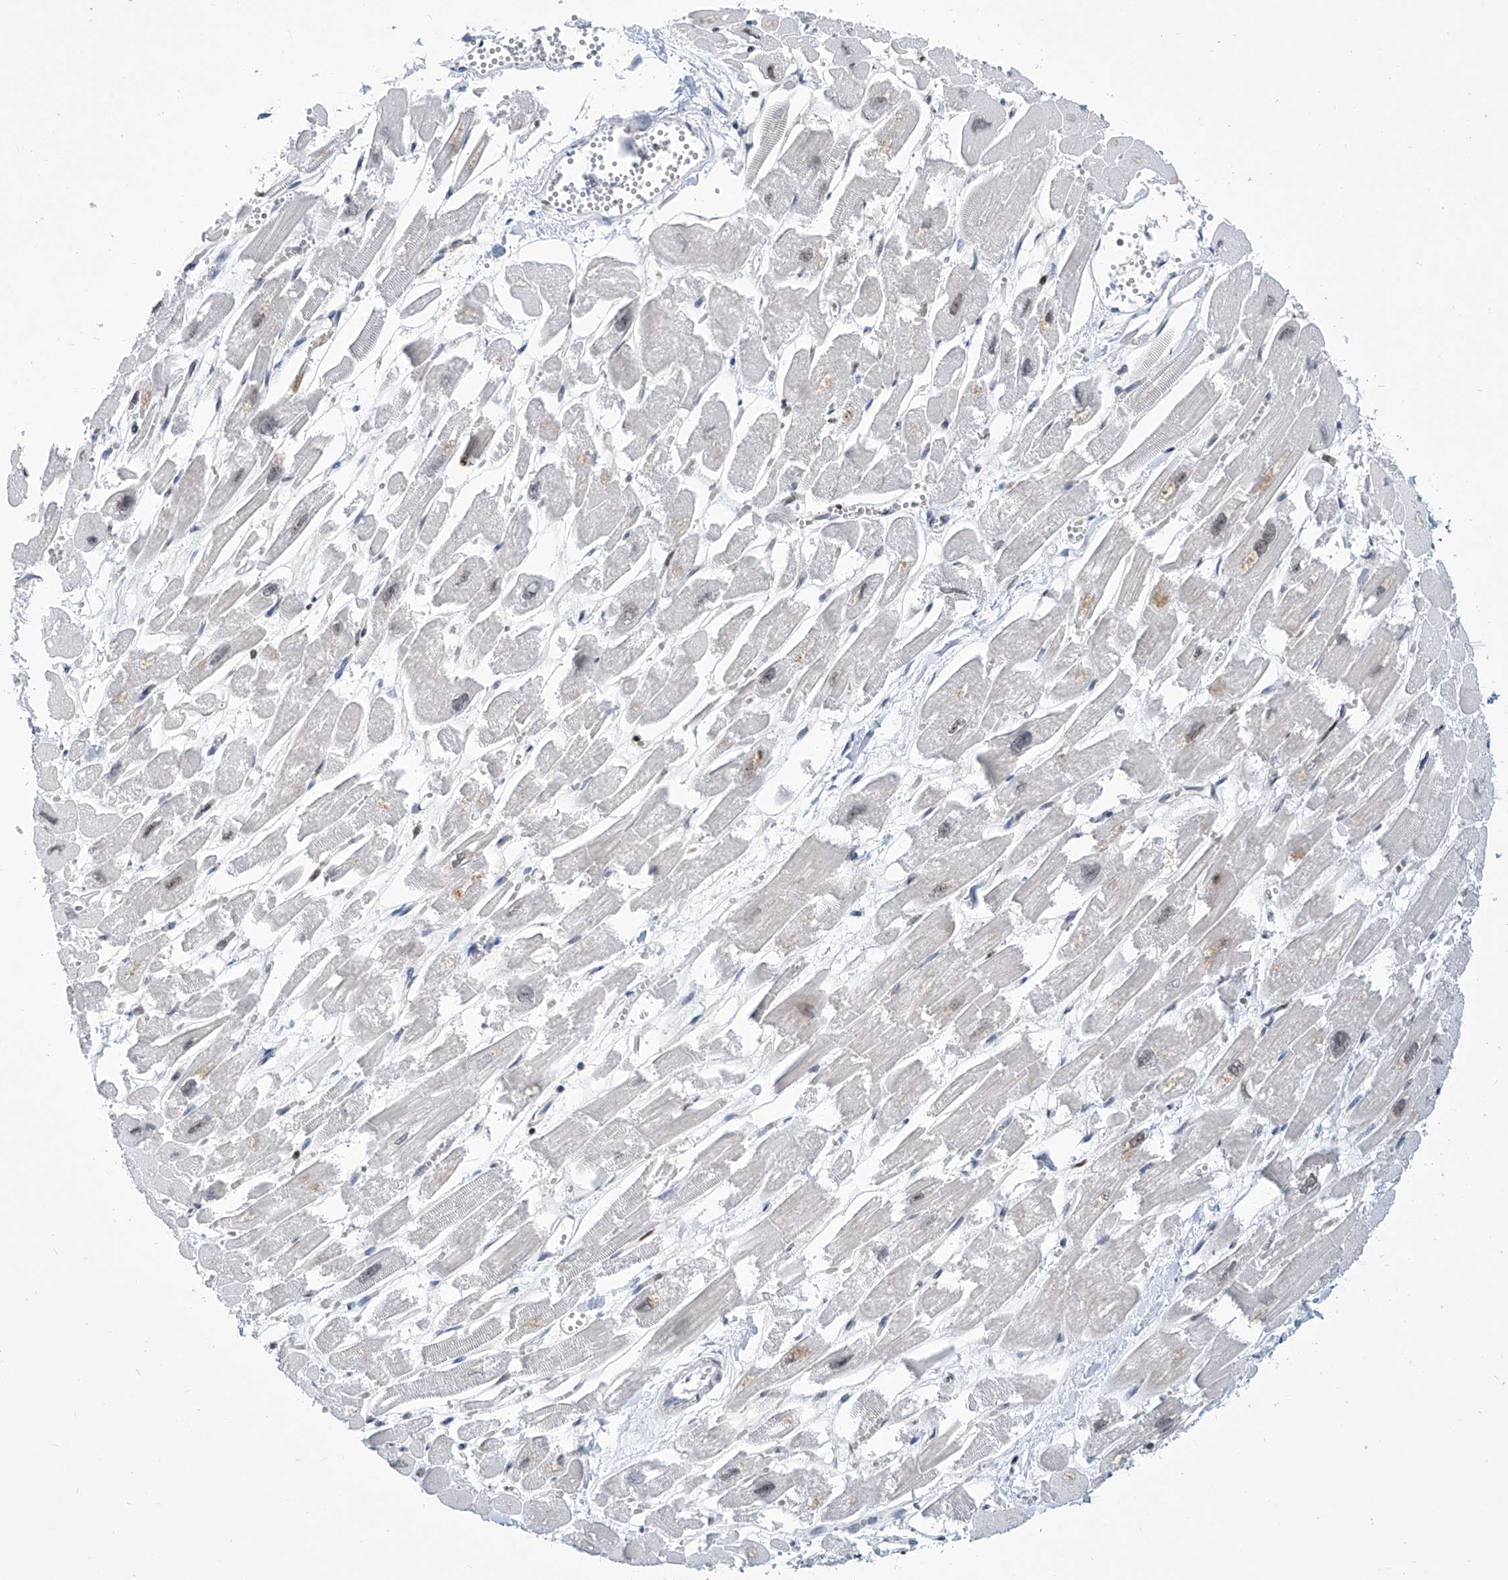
{"staining": {"intensity": "weak", "quantity": "<25%", "location": "nuclear"}, "tissue": "heart muscle", "cell_type": "Cardiomyocytes", "image_type": "normal", "snomed": [{"axis": "morphology", "description": "Normal tissue, NOS"}, {"axis": "topography", "description": "Heart"}], "caption": "The photomicrograph reveals no significant expression in cardiomyocytes of heart muscle. The staining is performed using DAB (3,3'-diaminobenzidine) brown chromogen with nuclei counter-stained in using hematoxylin.", "gene": "SREBF2", "patient": {"sex": "male", "age": 54}}